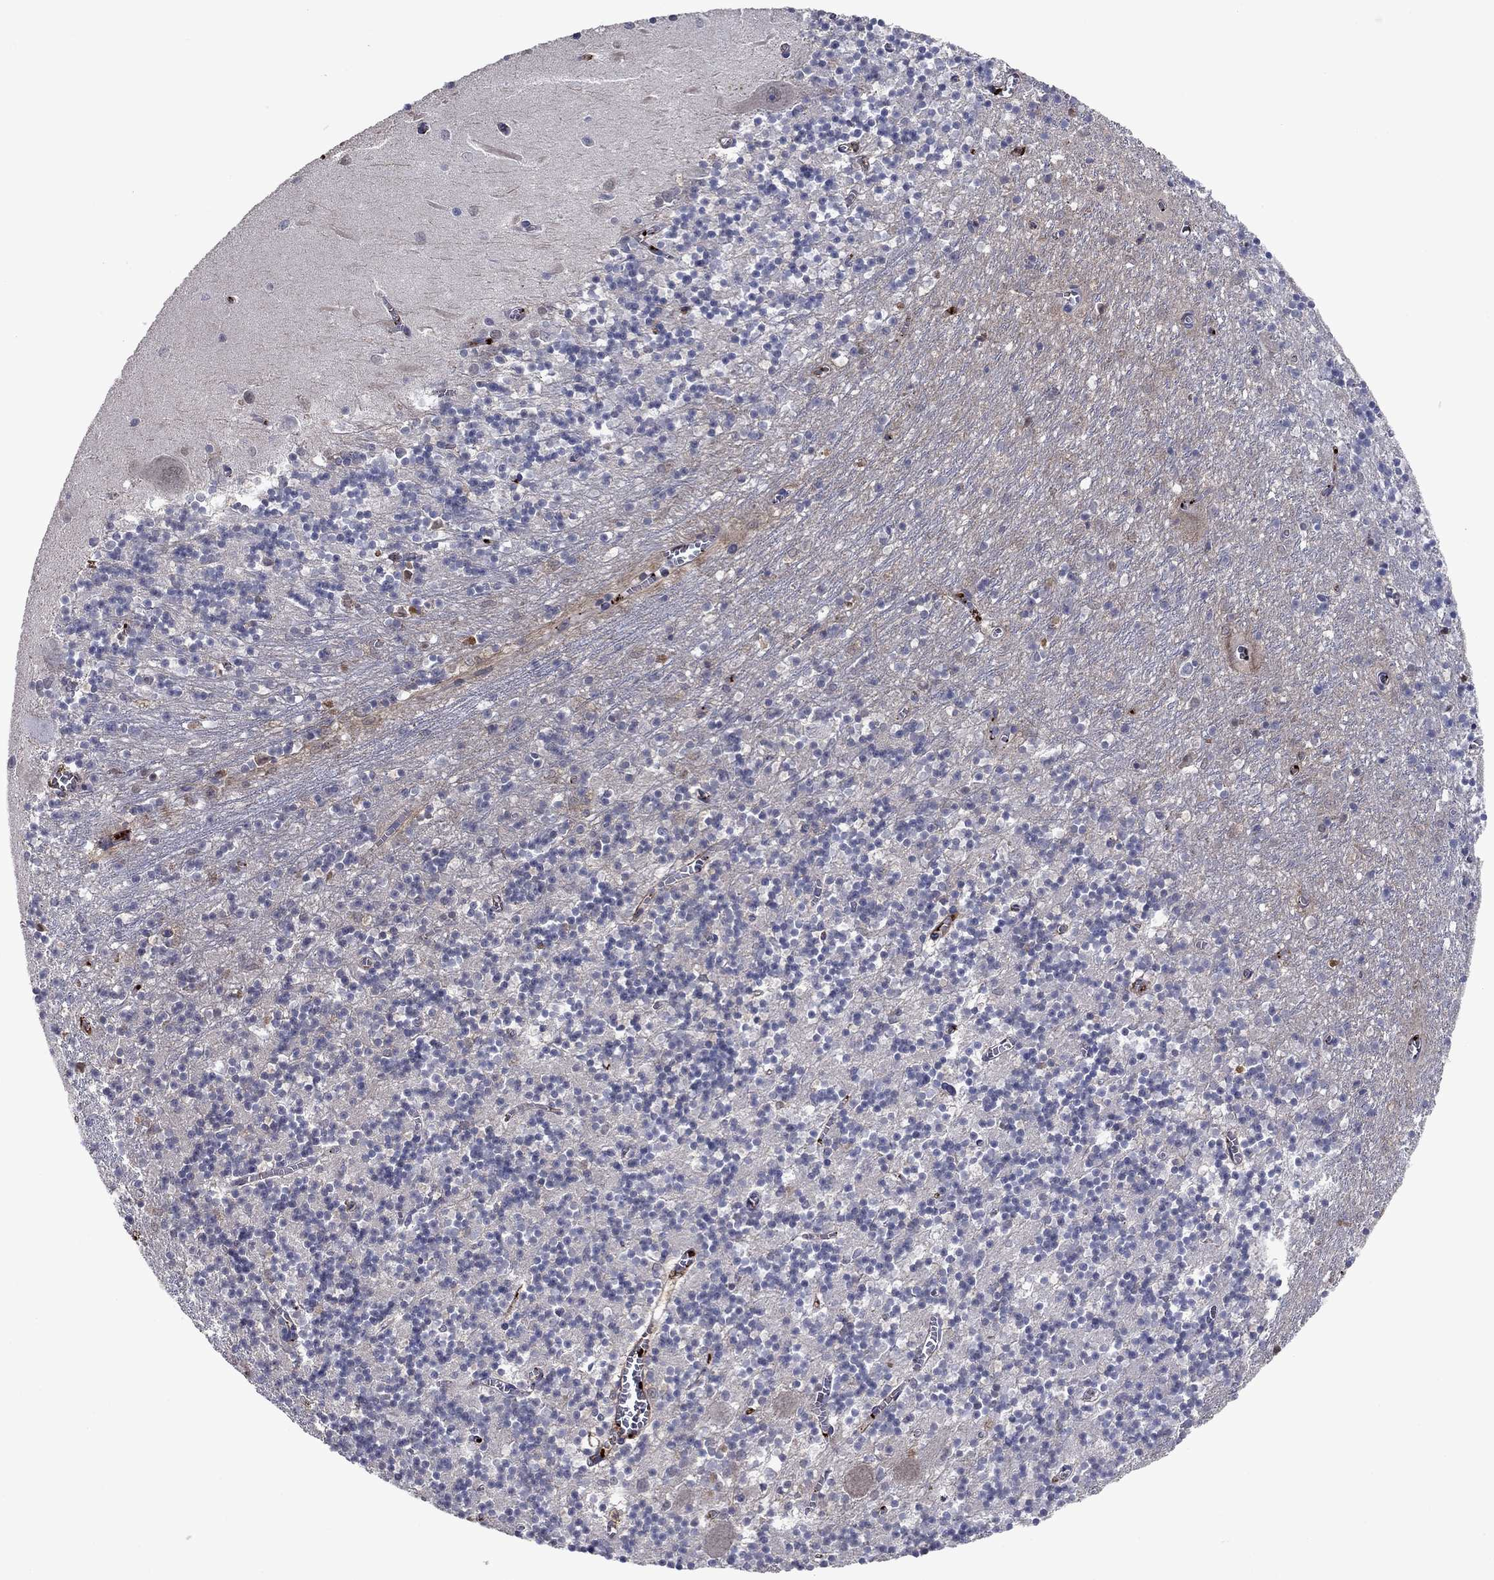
{"staining": {"intensity": "negative", "quantity": "none", "location": "none"}, "tissue": "cerebellum", "cell_type": "Cells in granular layer", "image_type": "normal", "snomed": [{"axis": "morphology", "description": "Normal tissue, NOS"}, {"axis": "topography", "description": "Cerebellum"}], "caption": "This is an immunohistochemistry photomicrograph of benign human cerebellum. There is no expression in cells in granular layer.", "gene": "HPX", "patient": {"sex": "female", "age": 64}}